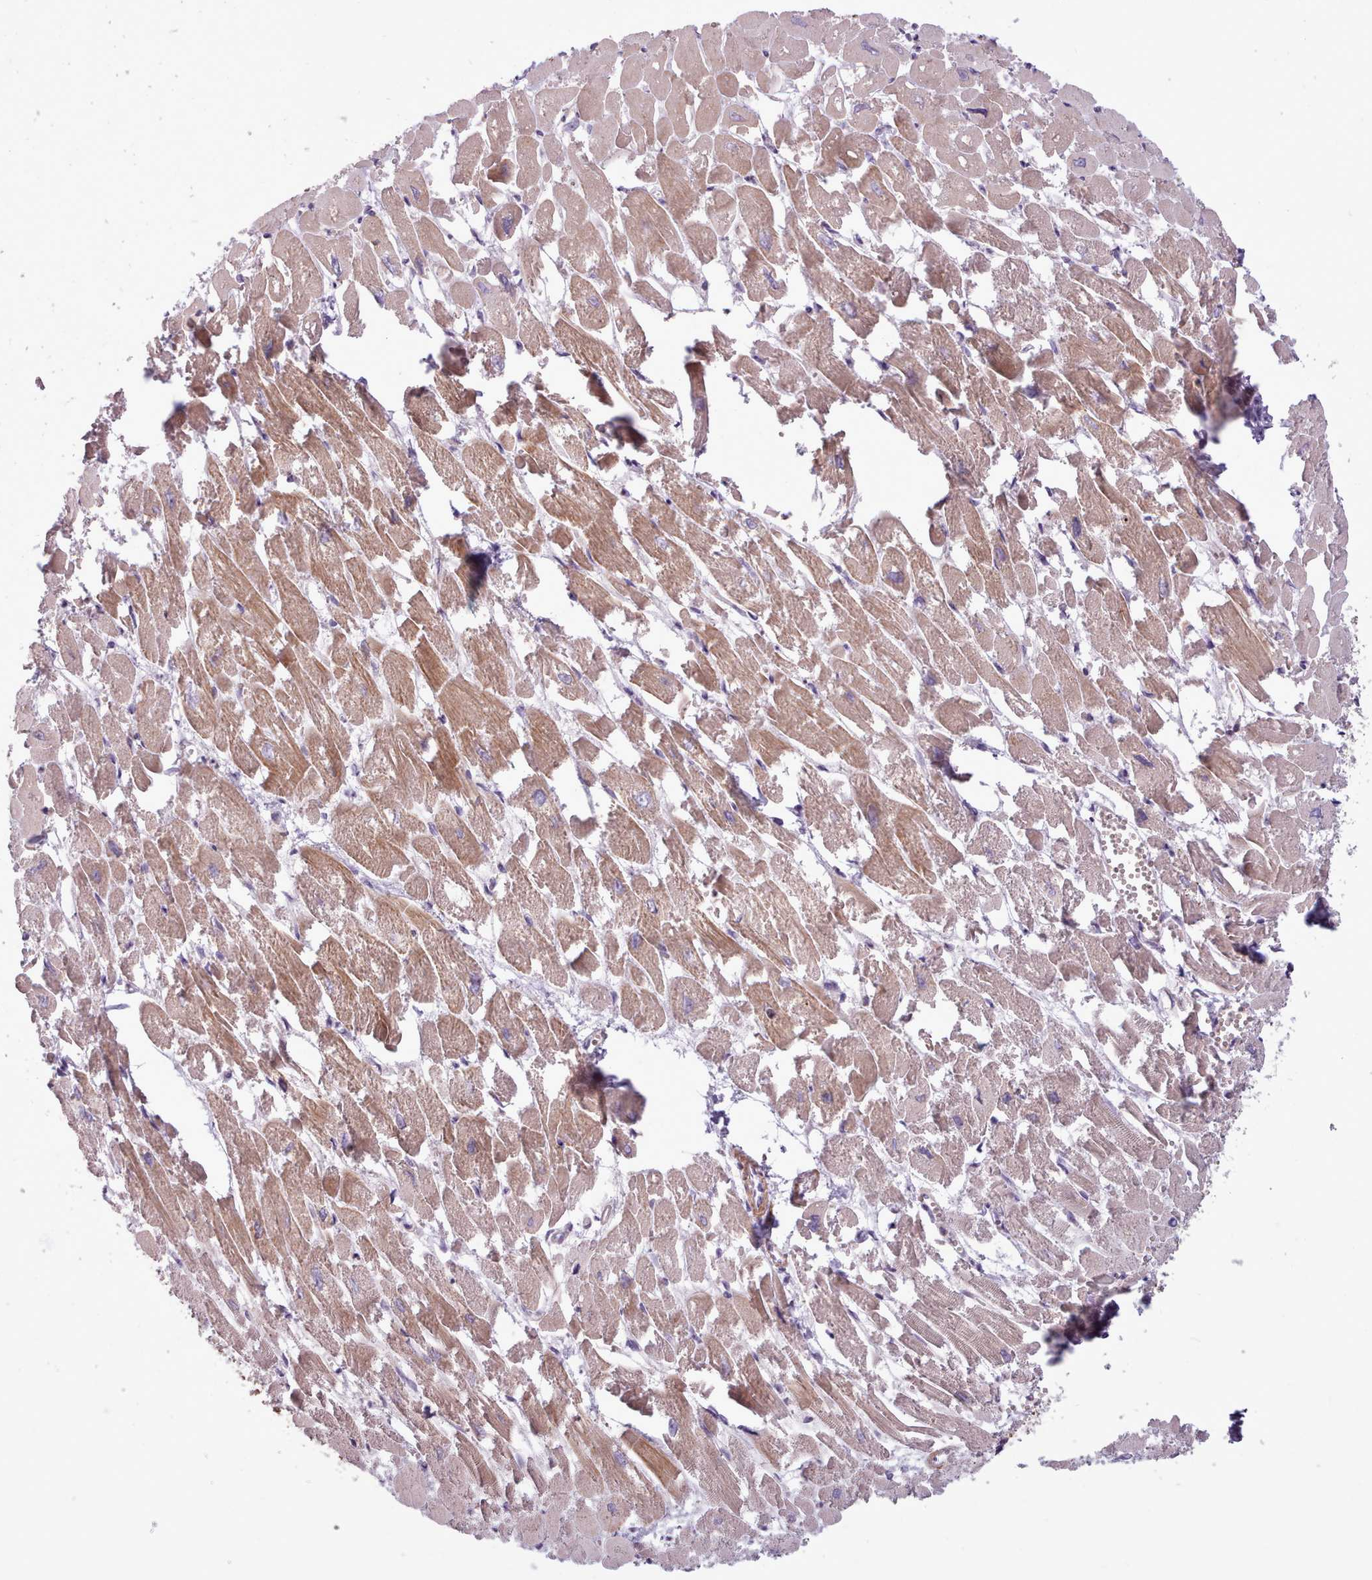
{"staining": {"intensity": "moderate", "quantity": ">75%", "location": "cytoplasmic/membranous"}, "tissue": "heart muscle", "cell_type": "Cardiomyocytes", "image_type": "normal", "snomed": [{"axis": "morphology", "description": "Normal tissue, NOS"}, {"axis": "topography", "description": "Heart"}], "caption": "IHC (DAB (3,3'-diaminobenzidine)) staining of benign human heart muscle shows moderate cytoplasmic/membranous protein staining in about >75% of cardiomyocytes.", "gene": "AVL9", "patient": {"sex": "male", "age": 54}}